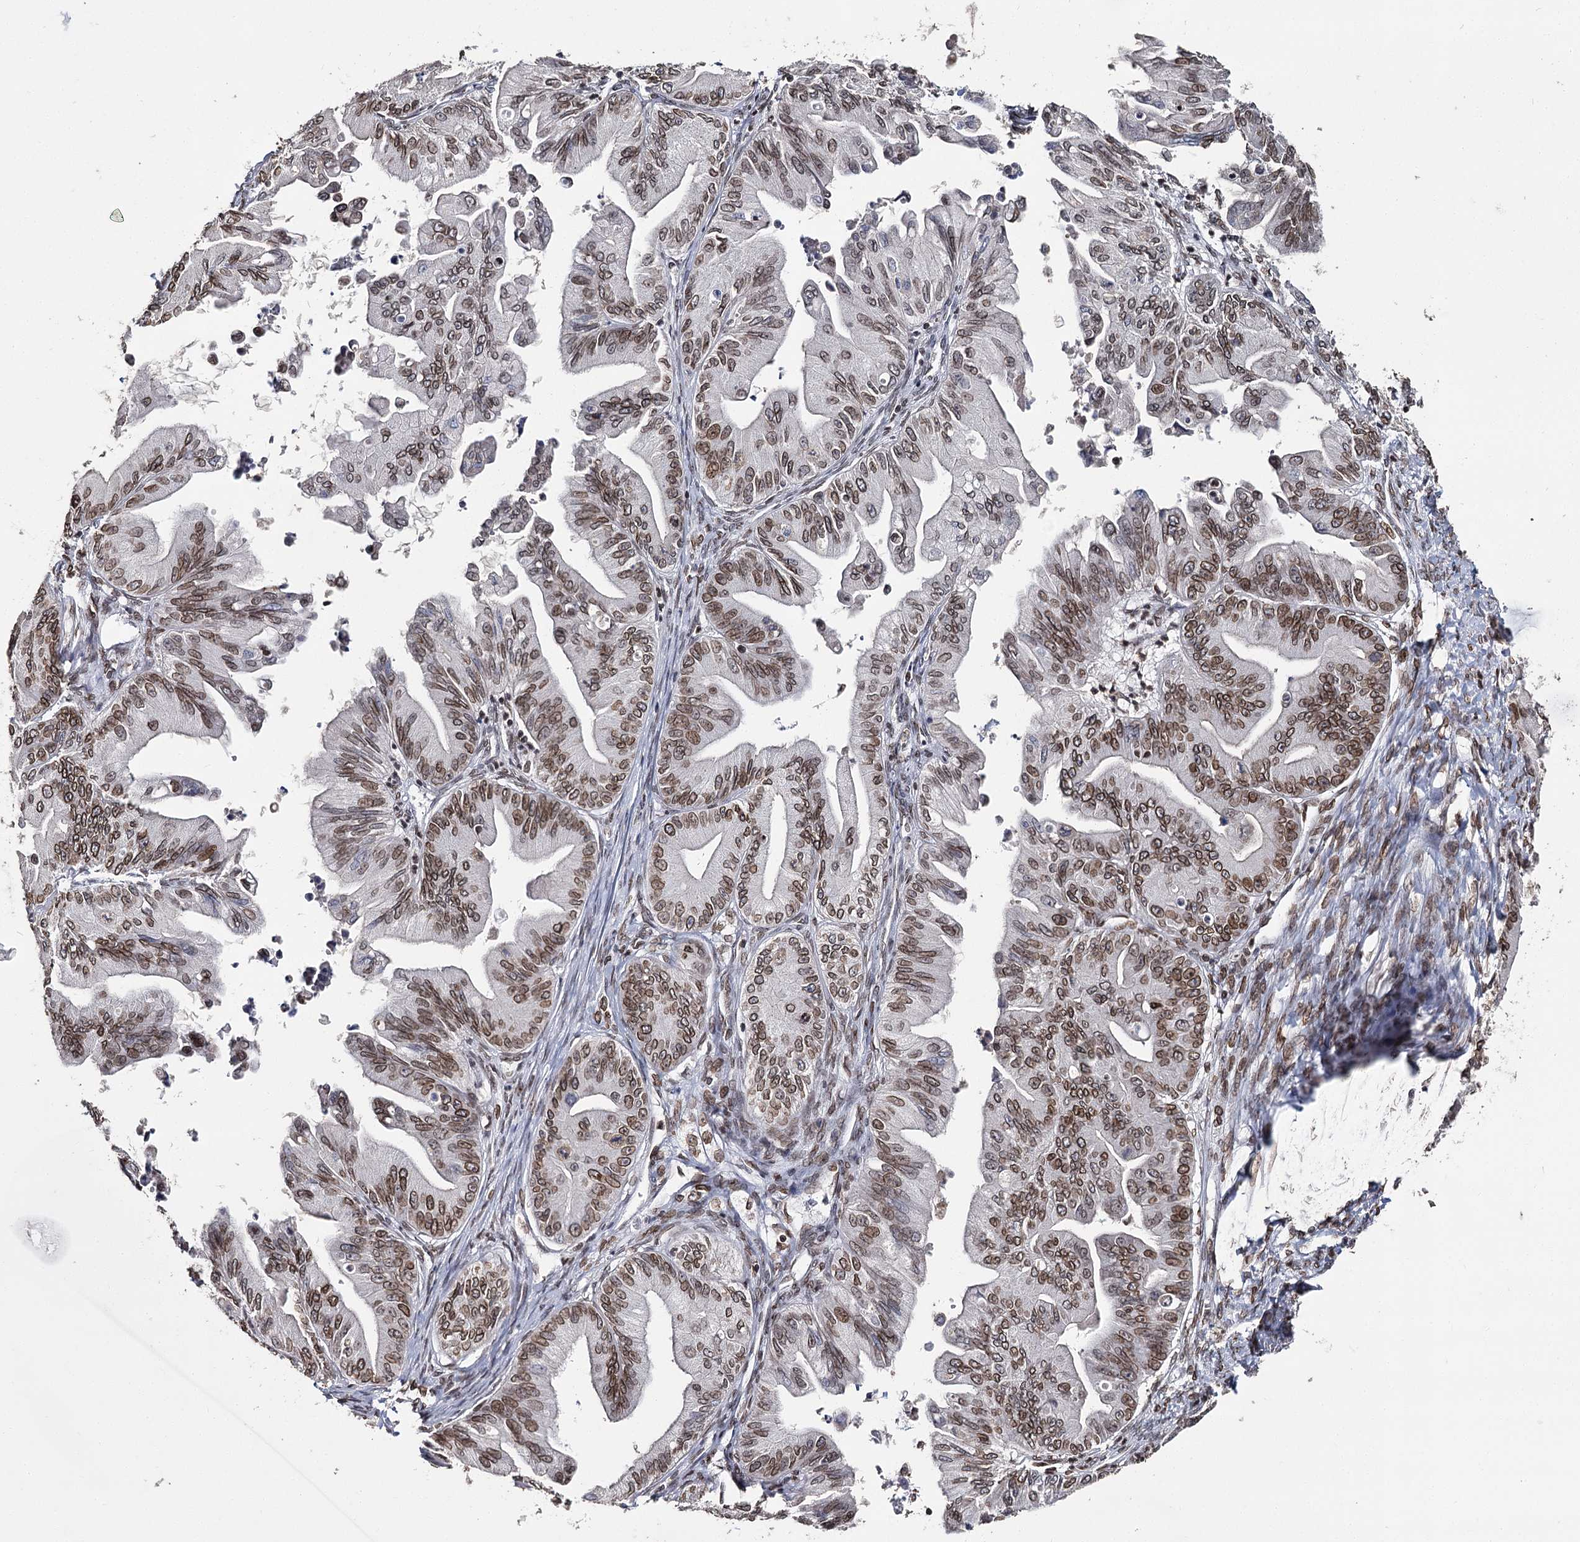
{"staining": {"intensity": "moderate", "quantity": ">75%", "location": "cytoplasmic/membranous,nuclear"}, "tissue": "ovarian cancer", "cell_type": "Tumor cells", "image_type": "cancer", "snomed": [{"axis": "morphology", "description": "Cystadenocarcinoma, mucinous, NOS"}, {"axis": "topography", "description": "Ovary"}], "caption": "Protein analysis of ovarian cancer (mucinous cystadenocarcinoma) tissue displays moderate cytoplasmic/membranous and nuclear expression in approximately >75% of tumor cells. (Stains: DAB (3,3'-diaminobenzidine) in brown, nuclei in blue, Microscopy: brightfield microscopy at high magnification).", "gene": "KIAA0930", "patient": {"sex": "female", "age": 71}}